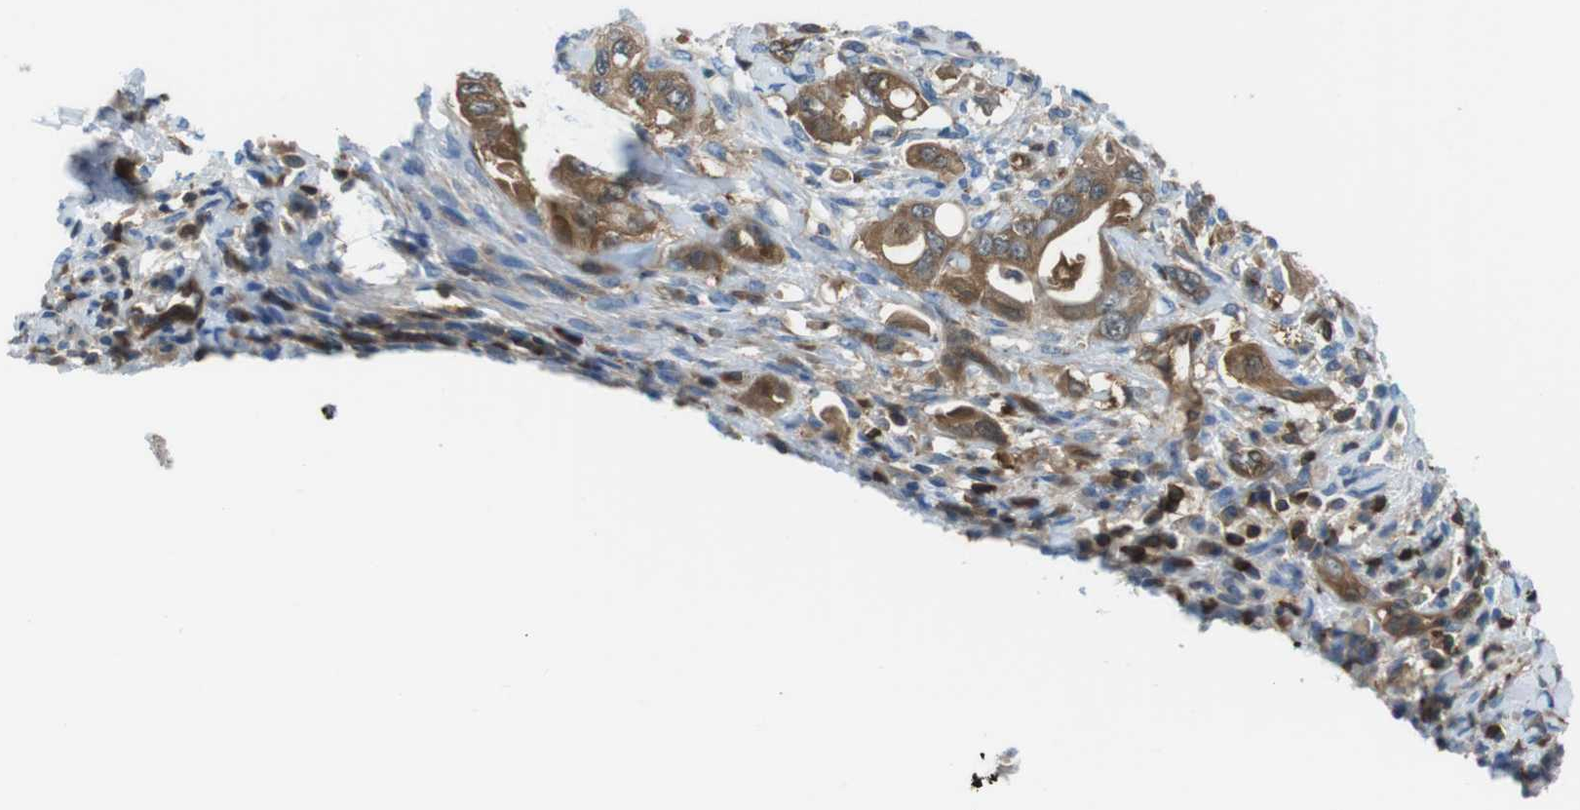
{"staining": {"intensity": "moderate", "quantity": ">75%", "location": "cytoplasmic/membranous"}, "tissue": "pancreatic cancer", "cell_type": "Tumor cells", "image_type": "cancer", "snomed": [{"axis": "morphology", "description": "Adenocarcinoma, NOS"}, {"axis": "topography", "description": "Pancreas"}], "caption": "DAB immunohistochemical staining of pancreatic cancer (adenocarcinoma) reveals moderate cytoplasmic/membranous protein expression in approximately >75% of tumor cells.", "gene": "TES", "patient": {"sex": "female", "age": 56}}